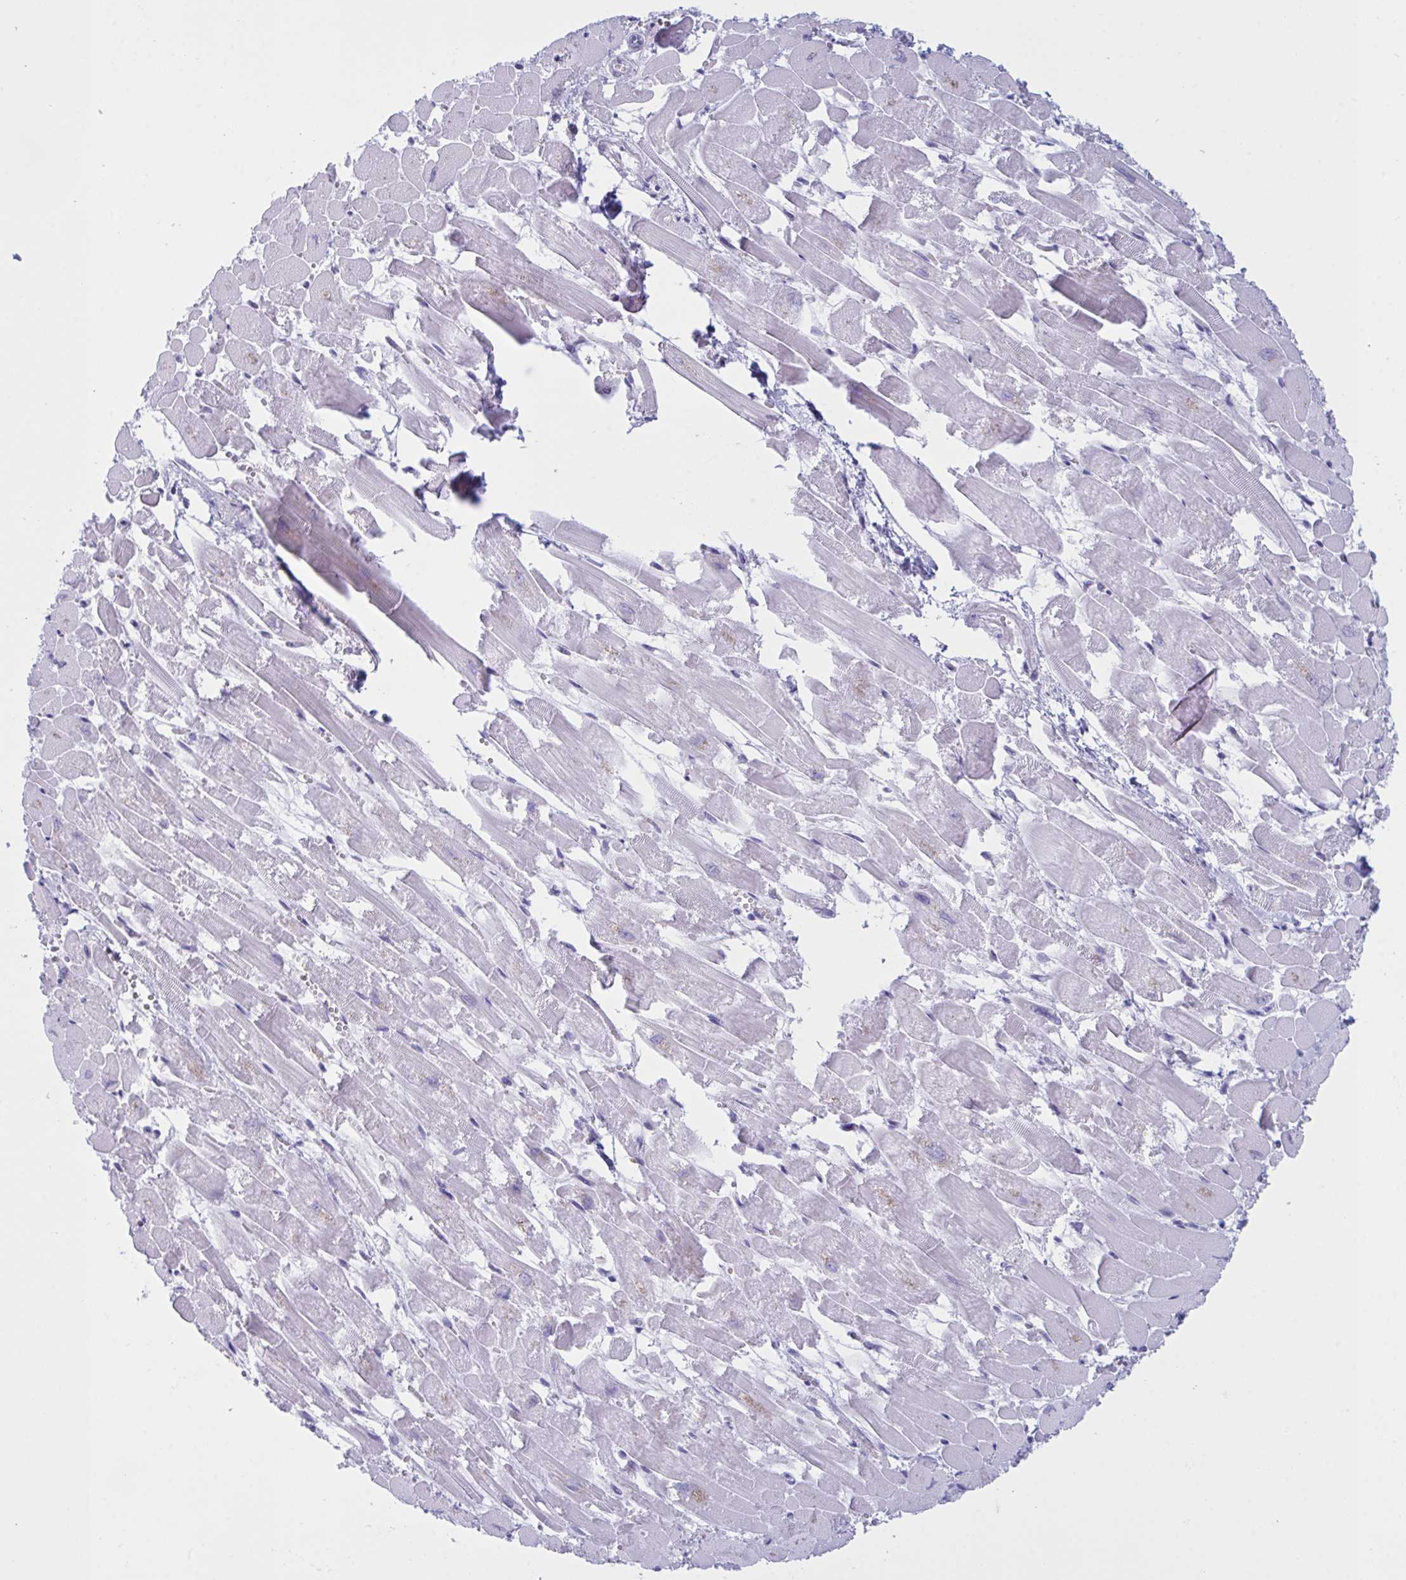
{"staining": {"intensity": "negative", "quantity": "none", "location": "none"}, "tissue": "heart muscle", "cell_type": "Cardiomyocytes", "image_type": "normal", "snomed": [{"axis": "morphology", "description": "Normal tissue, NOS"}, {"axis": "topography", "description": "Heart"}], "caption": "A high-resolution micrograph shows immunohistochemistry (IHC) staining of unremarkable heart muscle, which demonstrates no significant expression in cardiomyocytes. The staining is performed using DAB brown chromogen with nuclei counter-stained in using hematoxylin.", "gene": "MYO1F", "patient": {"sex": "female", "age": 52}}